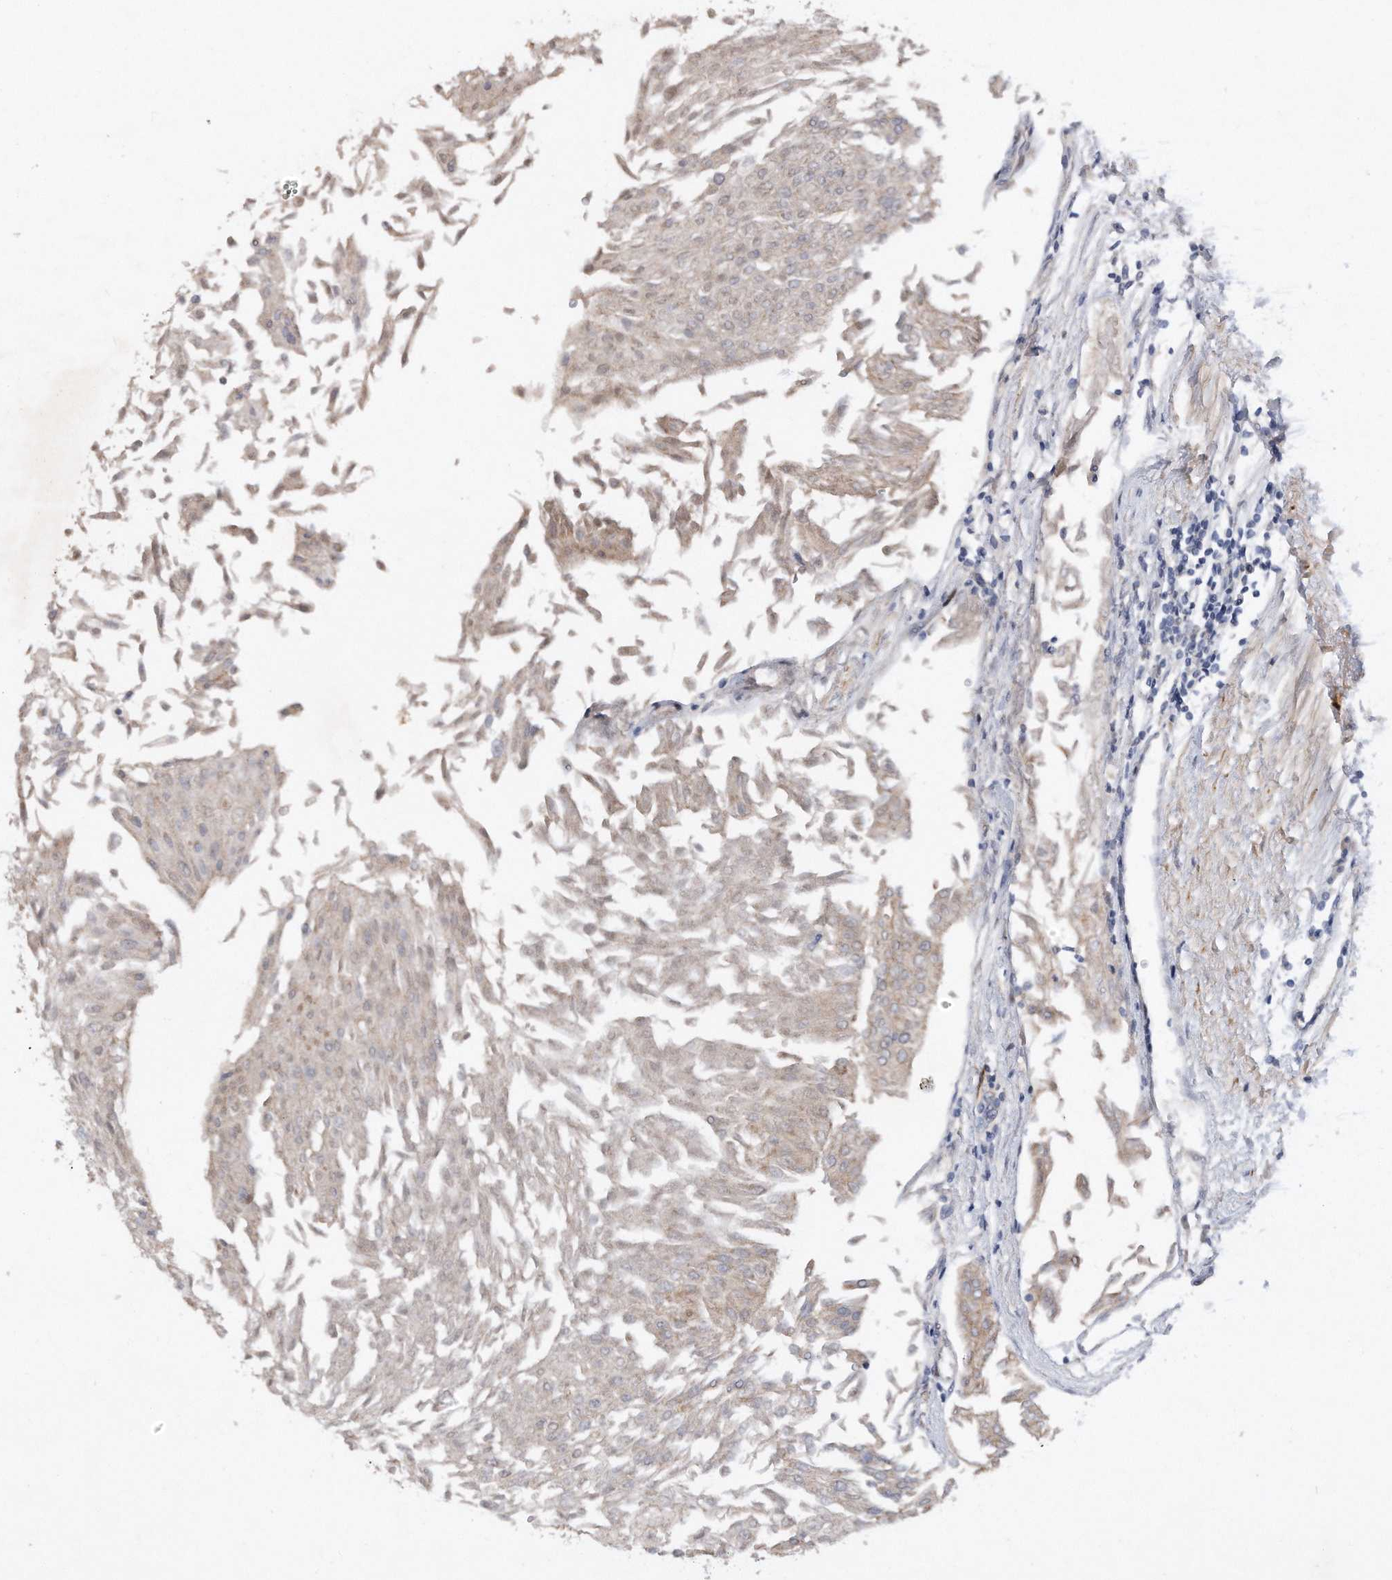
{"staining": {"intensity": "moderate", "quantity": "<25%", "location": "cytoplasmic/membranous"}, "tissue": "urothelial cancer", "cell_type": "Tumor cells", "image_type": "cancer", "snomed": [{"axis": "morphology", "description": "Urothelial carcinoma, Low grade"}, {"axis": "topography", "description": "Urinary bladder"}], "caption": "Human urothelial cancer stained with a brown dye reveals moderate cytoplasmic/membranous positive expression in approximately <25% of tumor cells.", "gene": "CDH12", "patient": {"sex": "male", "age": 67}}